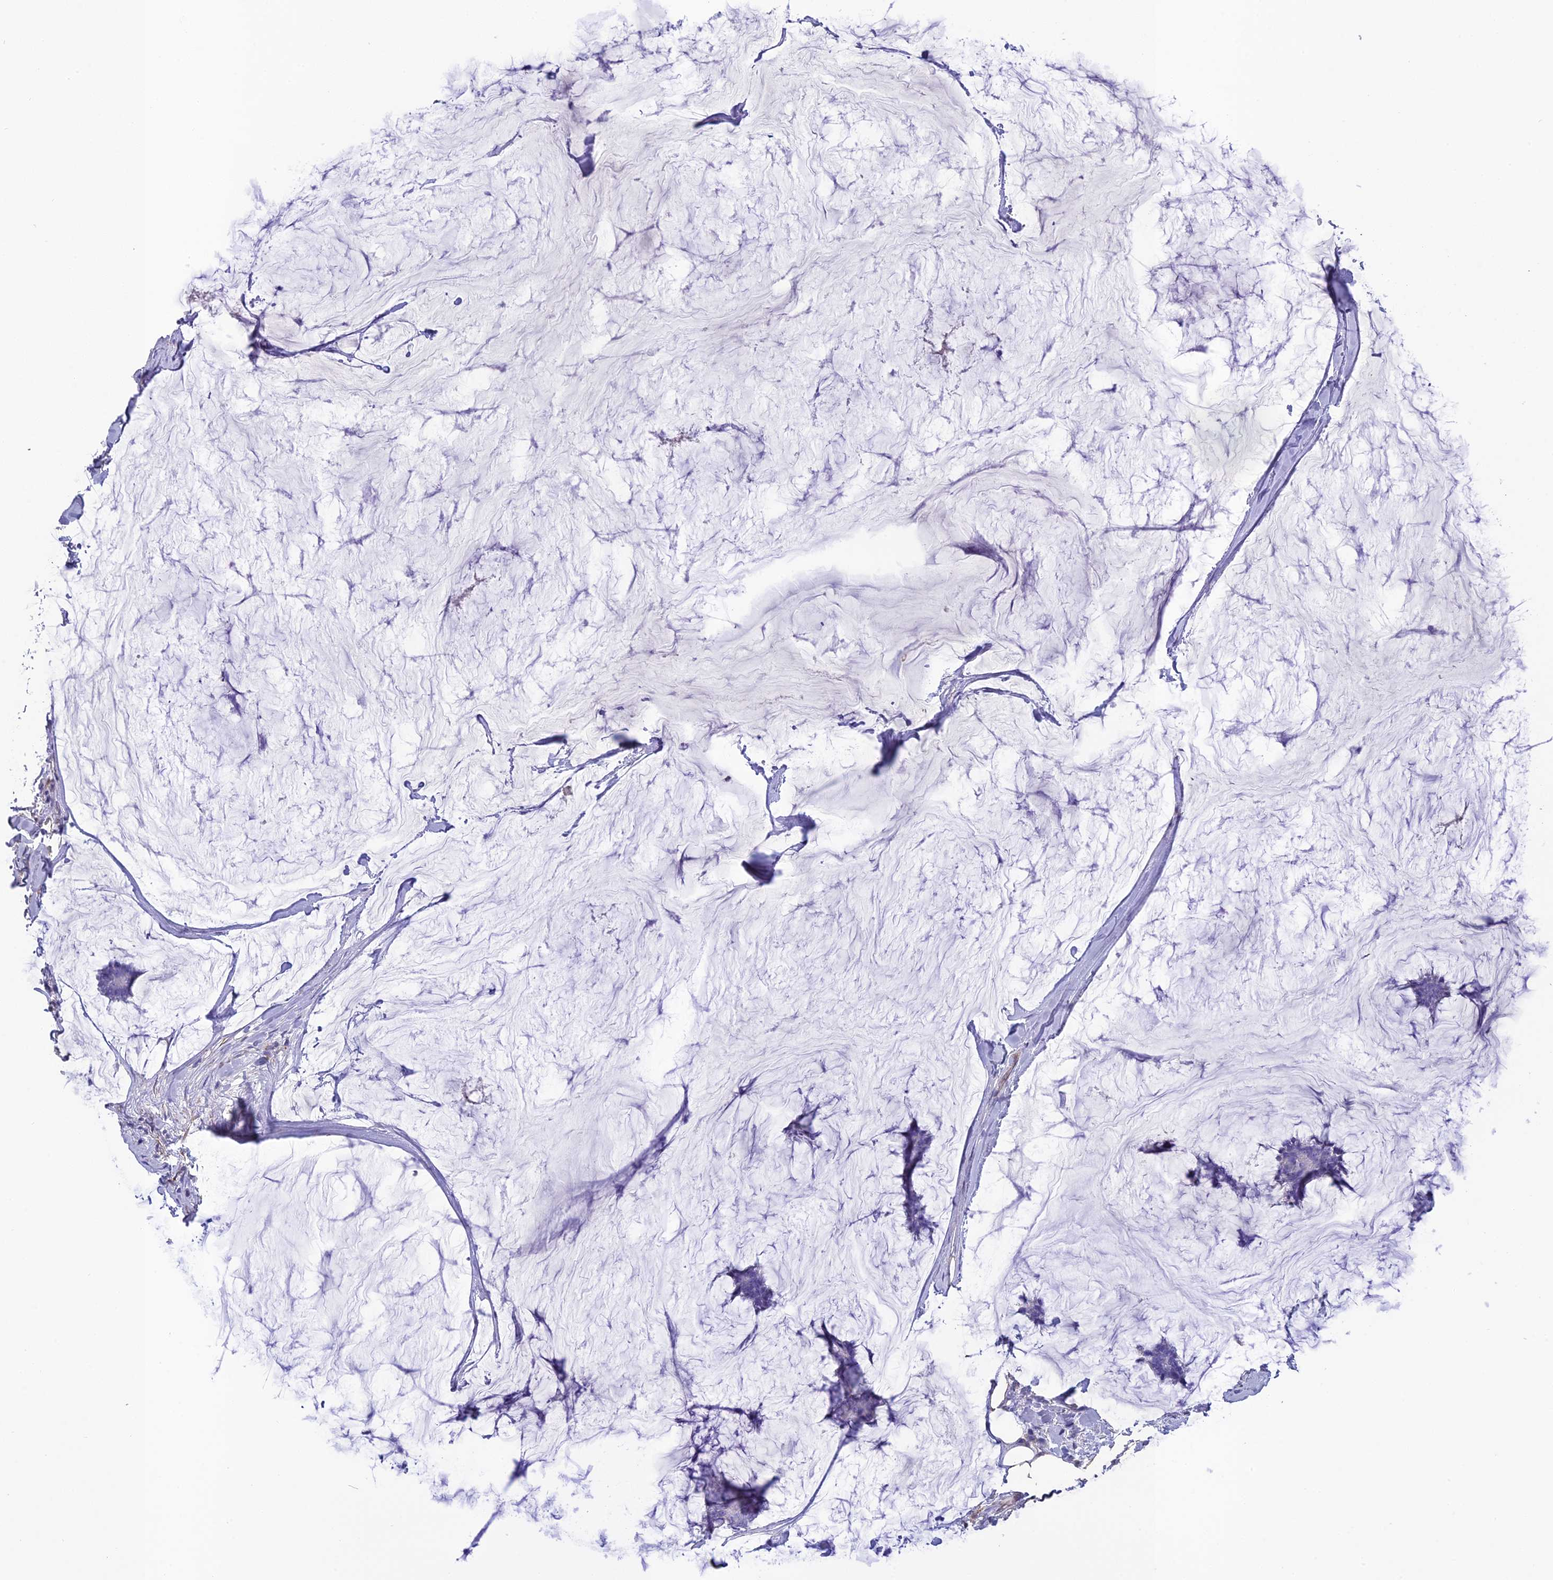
{"staining": {"intensity": "negative", "quantity": "none", "location": "none"}, "tissue": "breast cancer", "cell_type": "Tumor cells", "image_type": "cancer", "snomed": [{"axis": "morphology", "description": "Duct carcinoma"}, {"axis": "topography", "description": "Breast"}], "caption": "A high-resolution photomicrograph shows IHC staining of breast cancer, which exhibits no significant positivity in tumor cells. The staining was performed using DAB to visualize the protein expression in brown, while the nuclei were stained in blue with hematoxylin (Magnification: 20x).", "gene": "TNS1", "patient": {"sex": "female", "age": 93}}